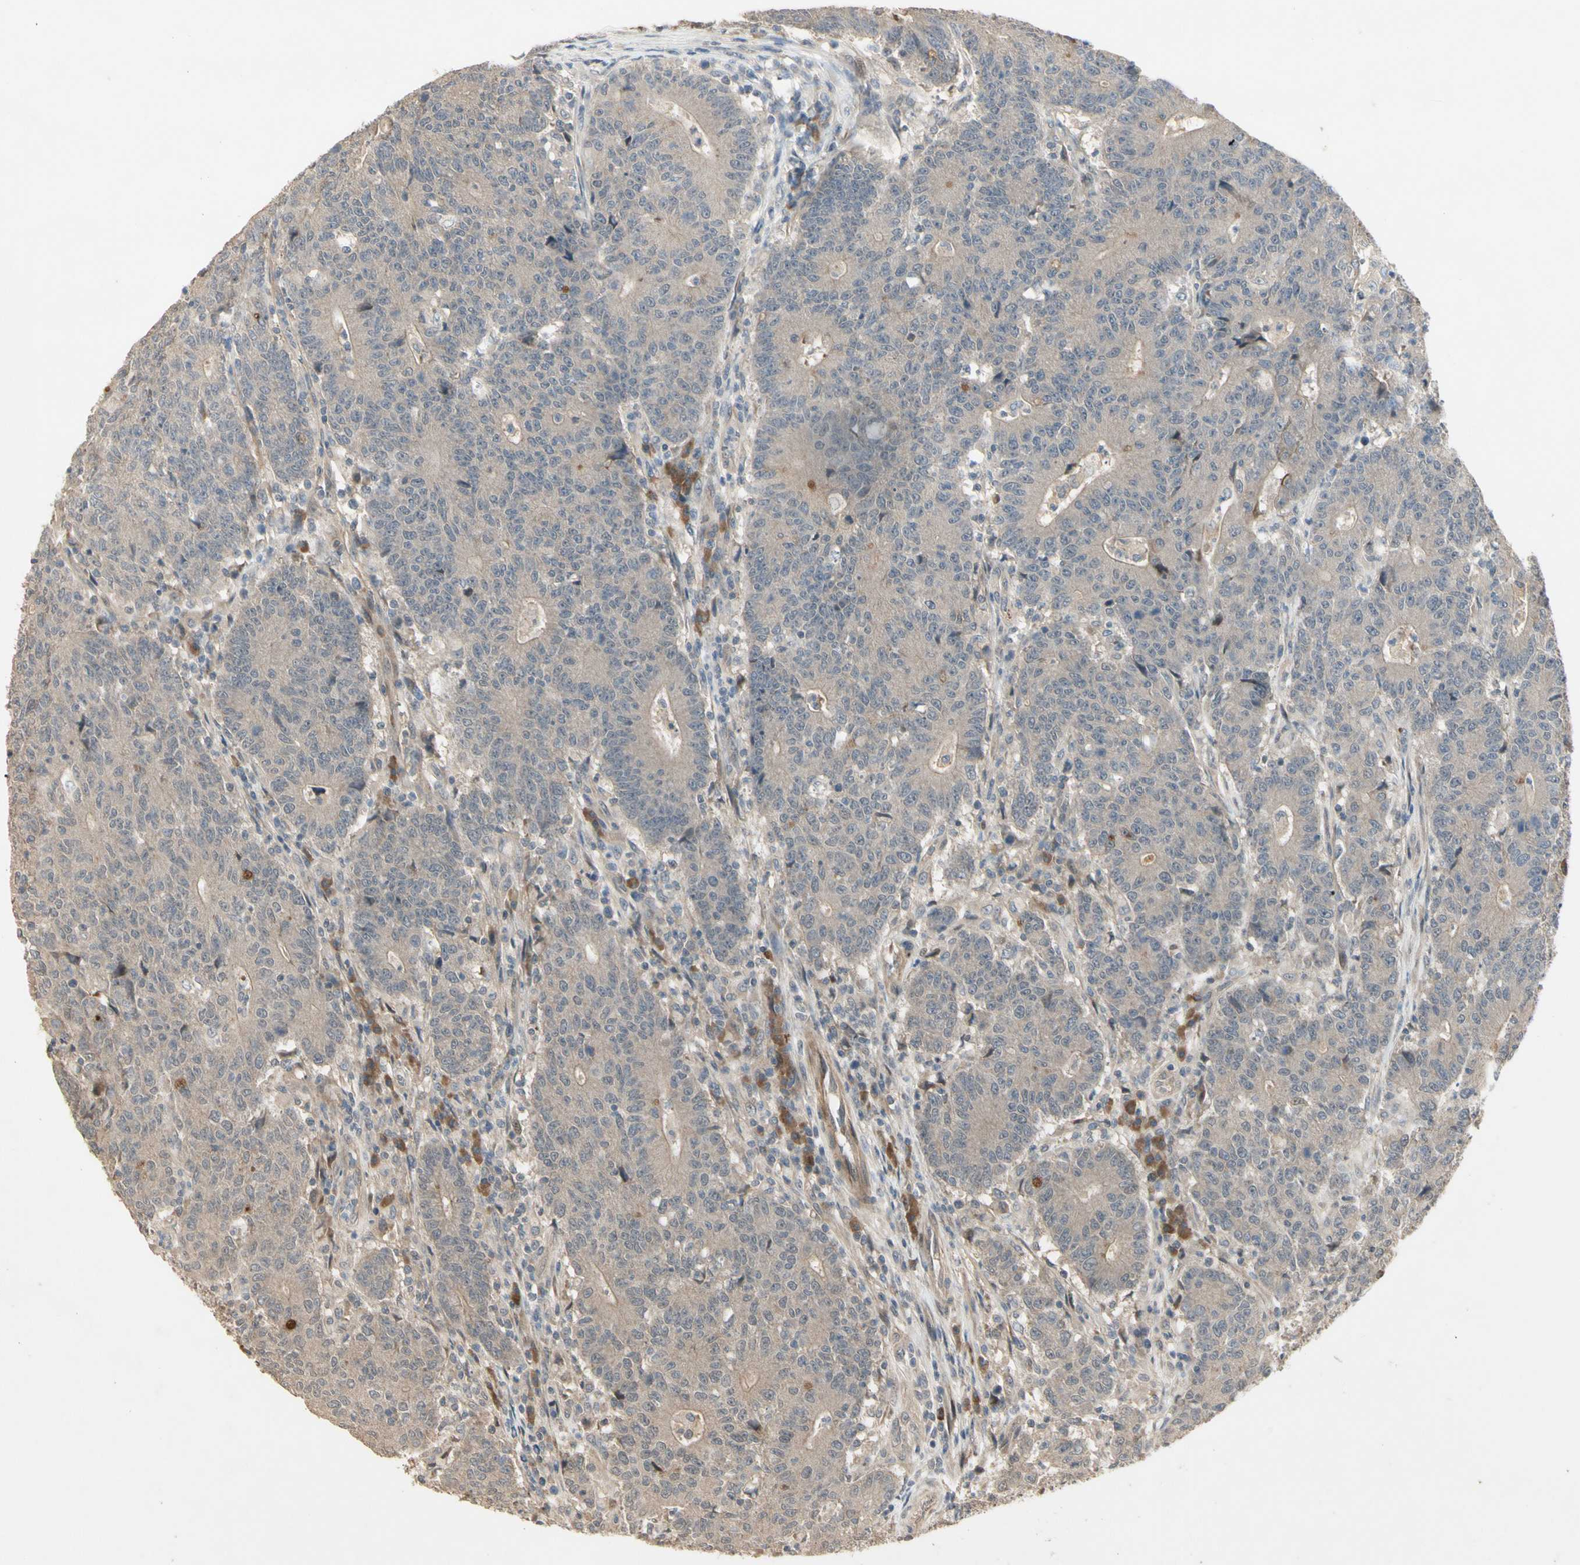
{"staining": {"intensity": "weak", "quantity": "25%-75%", "location": "cytoplasmic/membranous"}, "tissue": "colorectal cancer", "cell_type": "Tumor cells", "image_type": "cancer", "snomed": [{"axis": "morphology", "description": "Normal tissue, NOS"}, {"axis": "morphology", "description": "Adenocarcinoma, NOS"}, {"axis": "topography", "description": "Colon"}], "caption": "A brown stain highlights weak cytoplasmic/membranous staining of a protein in human colorectal cancer tumor cells.", "gene": "ATG4C", "patient": {"sex": "female", "age": 75}}